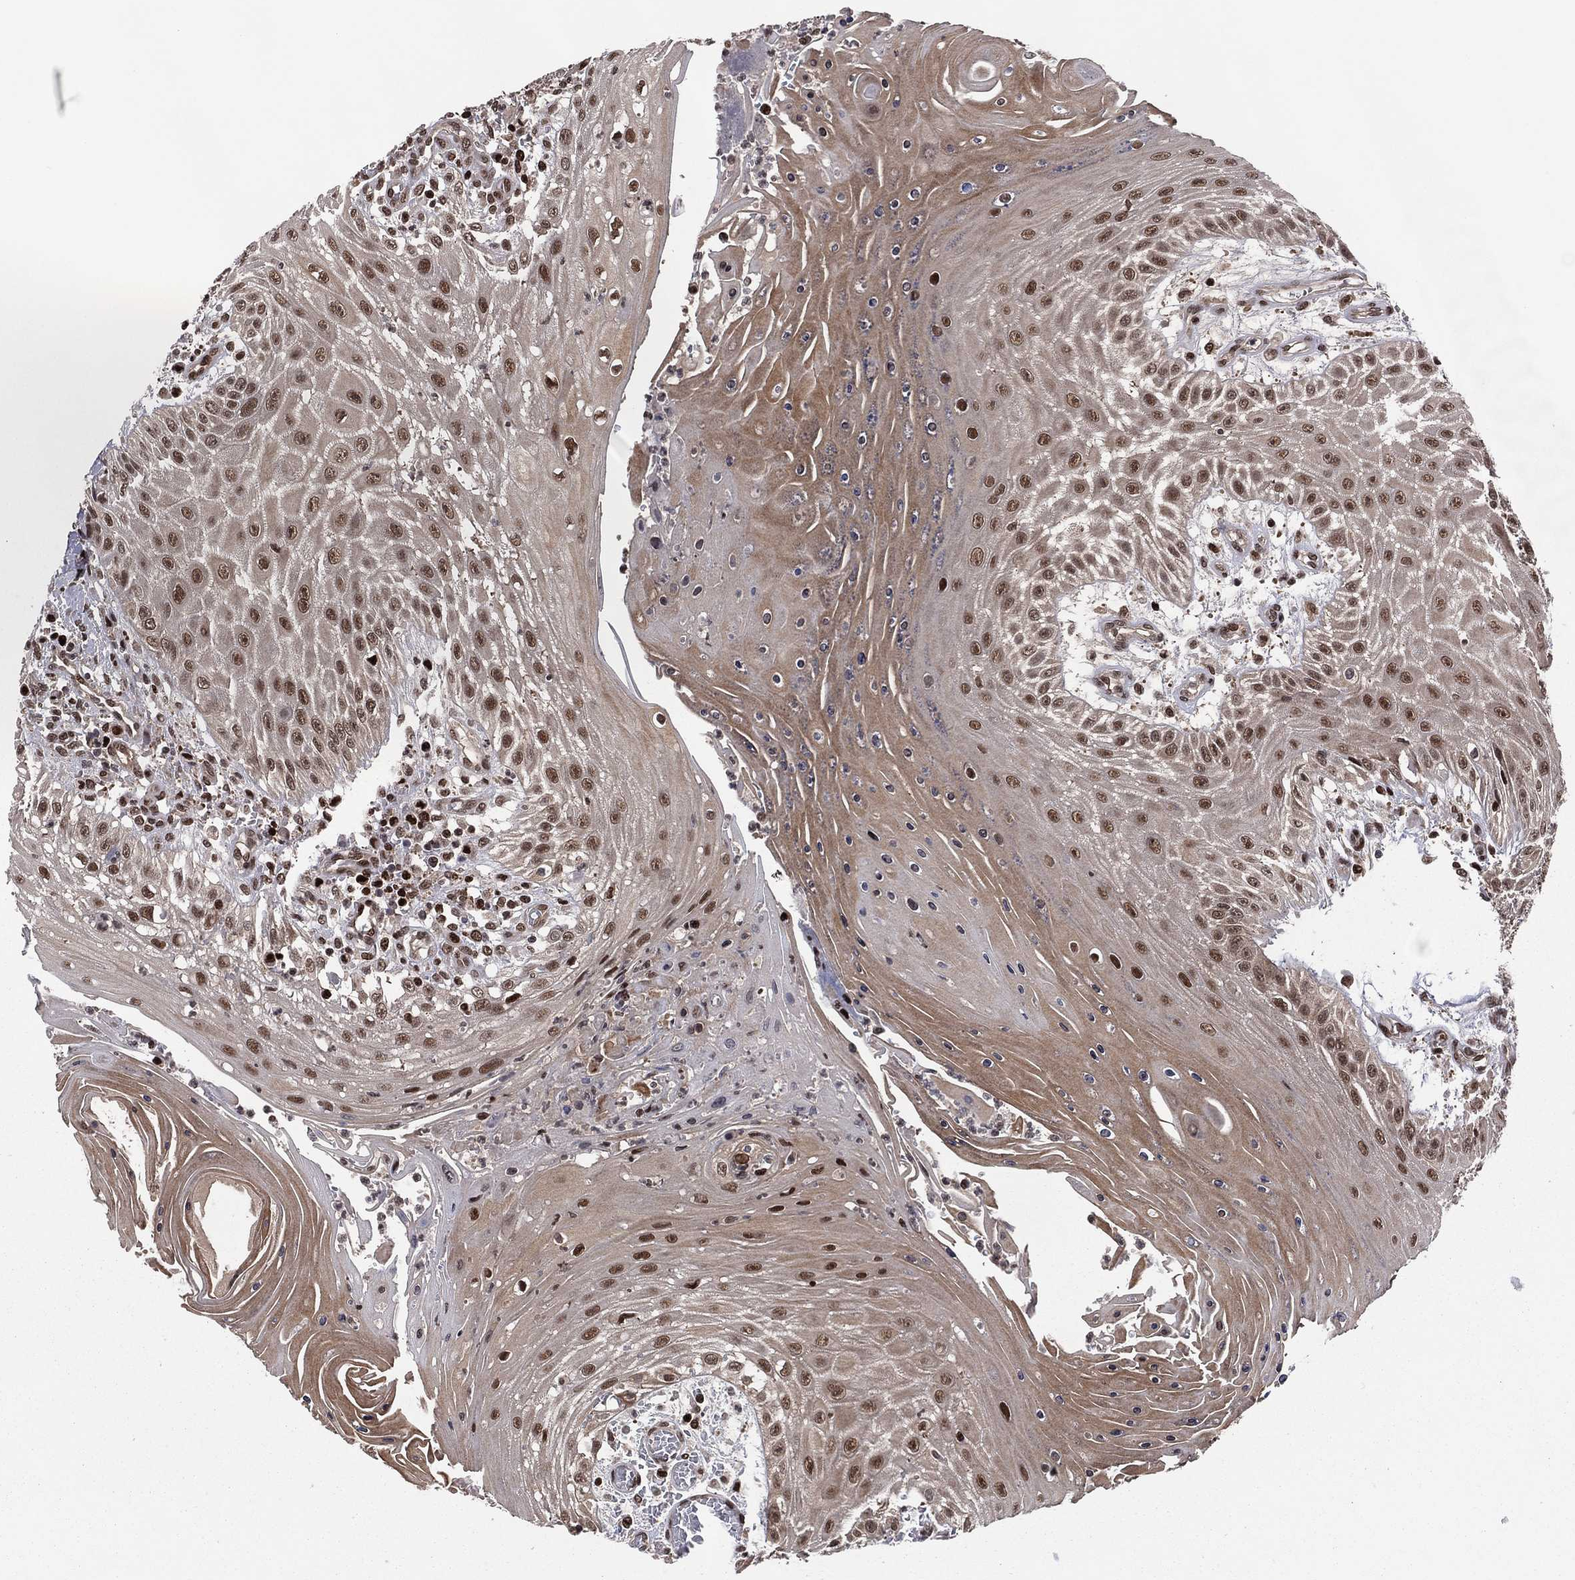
{"staining": {"intensity": "strong", "quantity": ">75%", "location": "nuclear"}, "tissue": "head and neck cancer", "cell_type": "Tumor cells", "image_type": "cancer", "snomed": [{"axis": "morphology", "description": "Squamous cell carcinoma, NOS"}, {"axis": "topography", "description": "Oral tissue"}, {"axis": "topography", "description": "Head-Neck"}], "caption": "Immunohistochemical staining of human squamous cell carcinoma (head and neck) displays high levels of strong nuclear protein staining in about >75% of tumor cells. The staining was performed using DAB (3,3'-diaminobenzidine) to visualize the protein expression in brown, while the nuclei were stained in blue with hematoxylin (Magnification: 20x).", "gene": "PSMA1", "patient": {"sex": "male", "age": 58}}